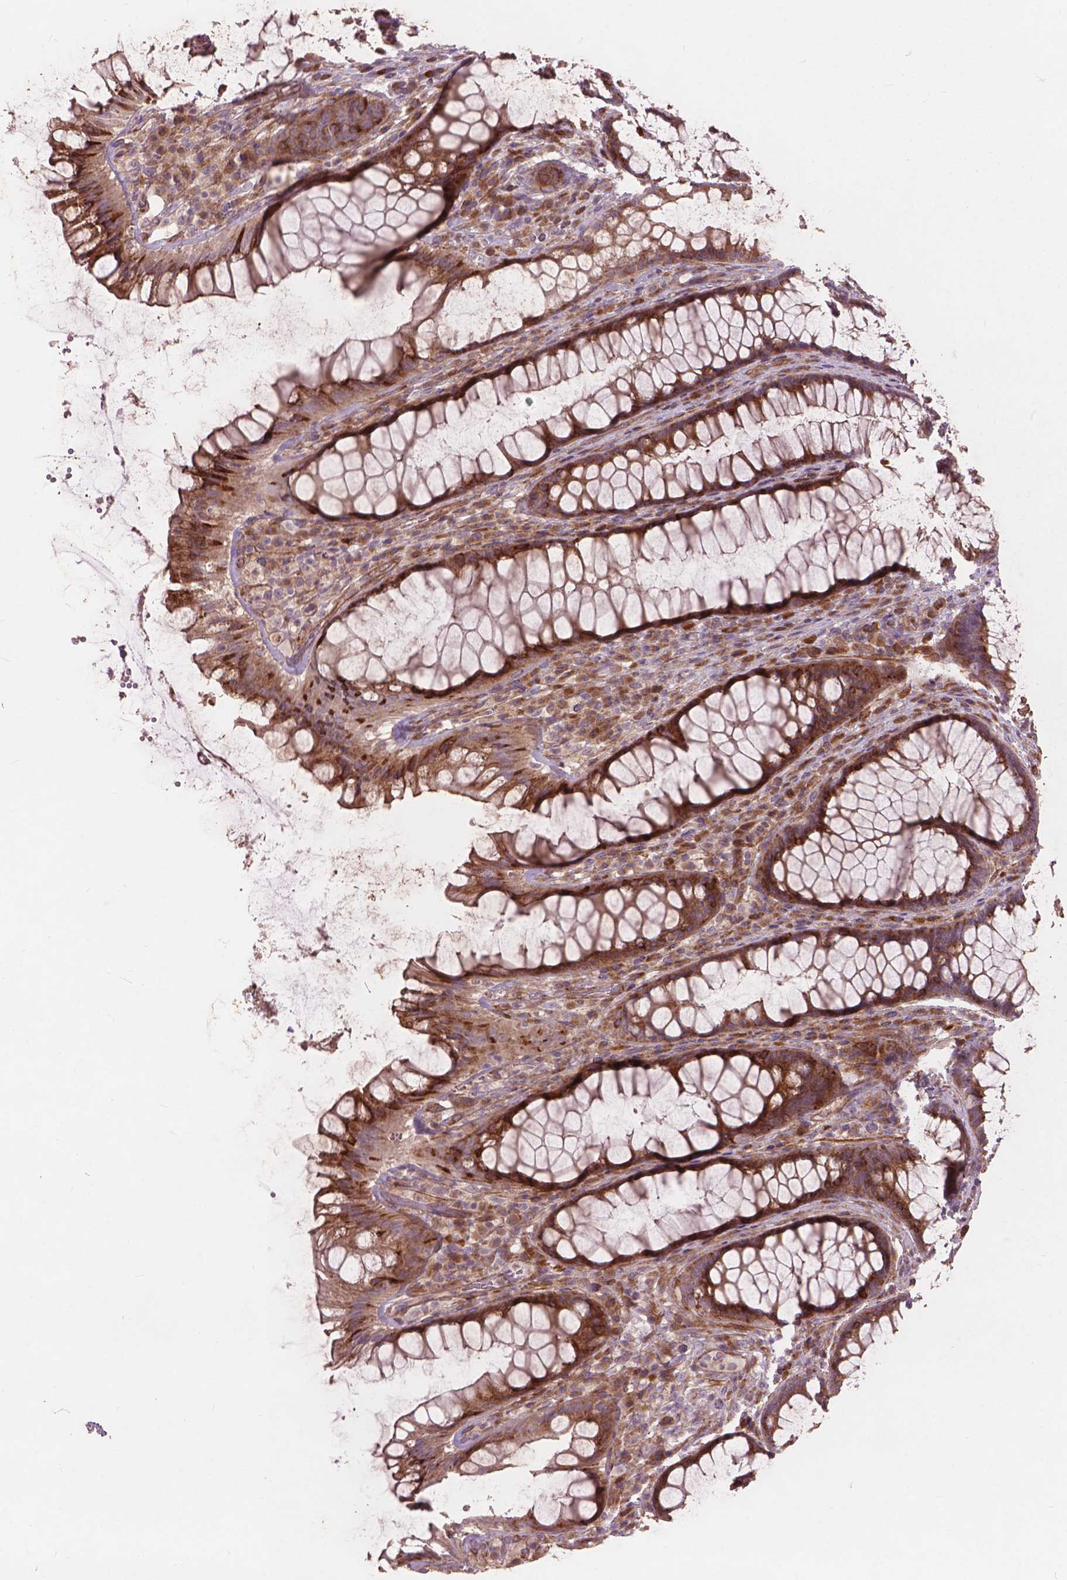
{"staining": {"intensity": "moderate", "quantity": ">75%", "location": "cytoplasmic/membranous"}, "tissue": "rectum", "cell_type": "Glandular cells", "image_type": "normal", "snomed": [{"axis": "morphology", "description": "Normal tissue, NOS"}, {"axis": "topography", "description": "Rectum"}], "caption": "Benign rectum shows moderate cytoplasmic/membranous staining in about >75% of glandular cells.", "gene": "FNIP1", "patient": {"sex": "male", "age": 72}}